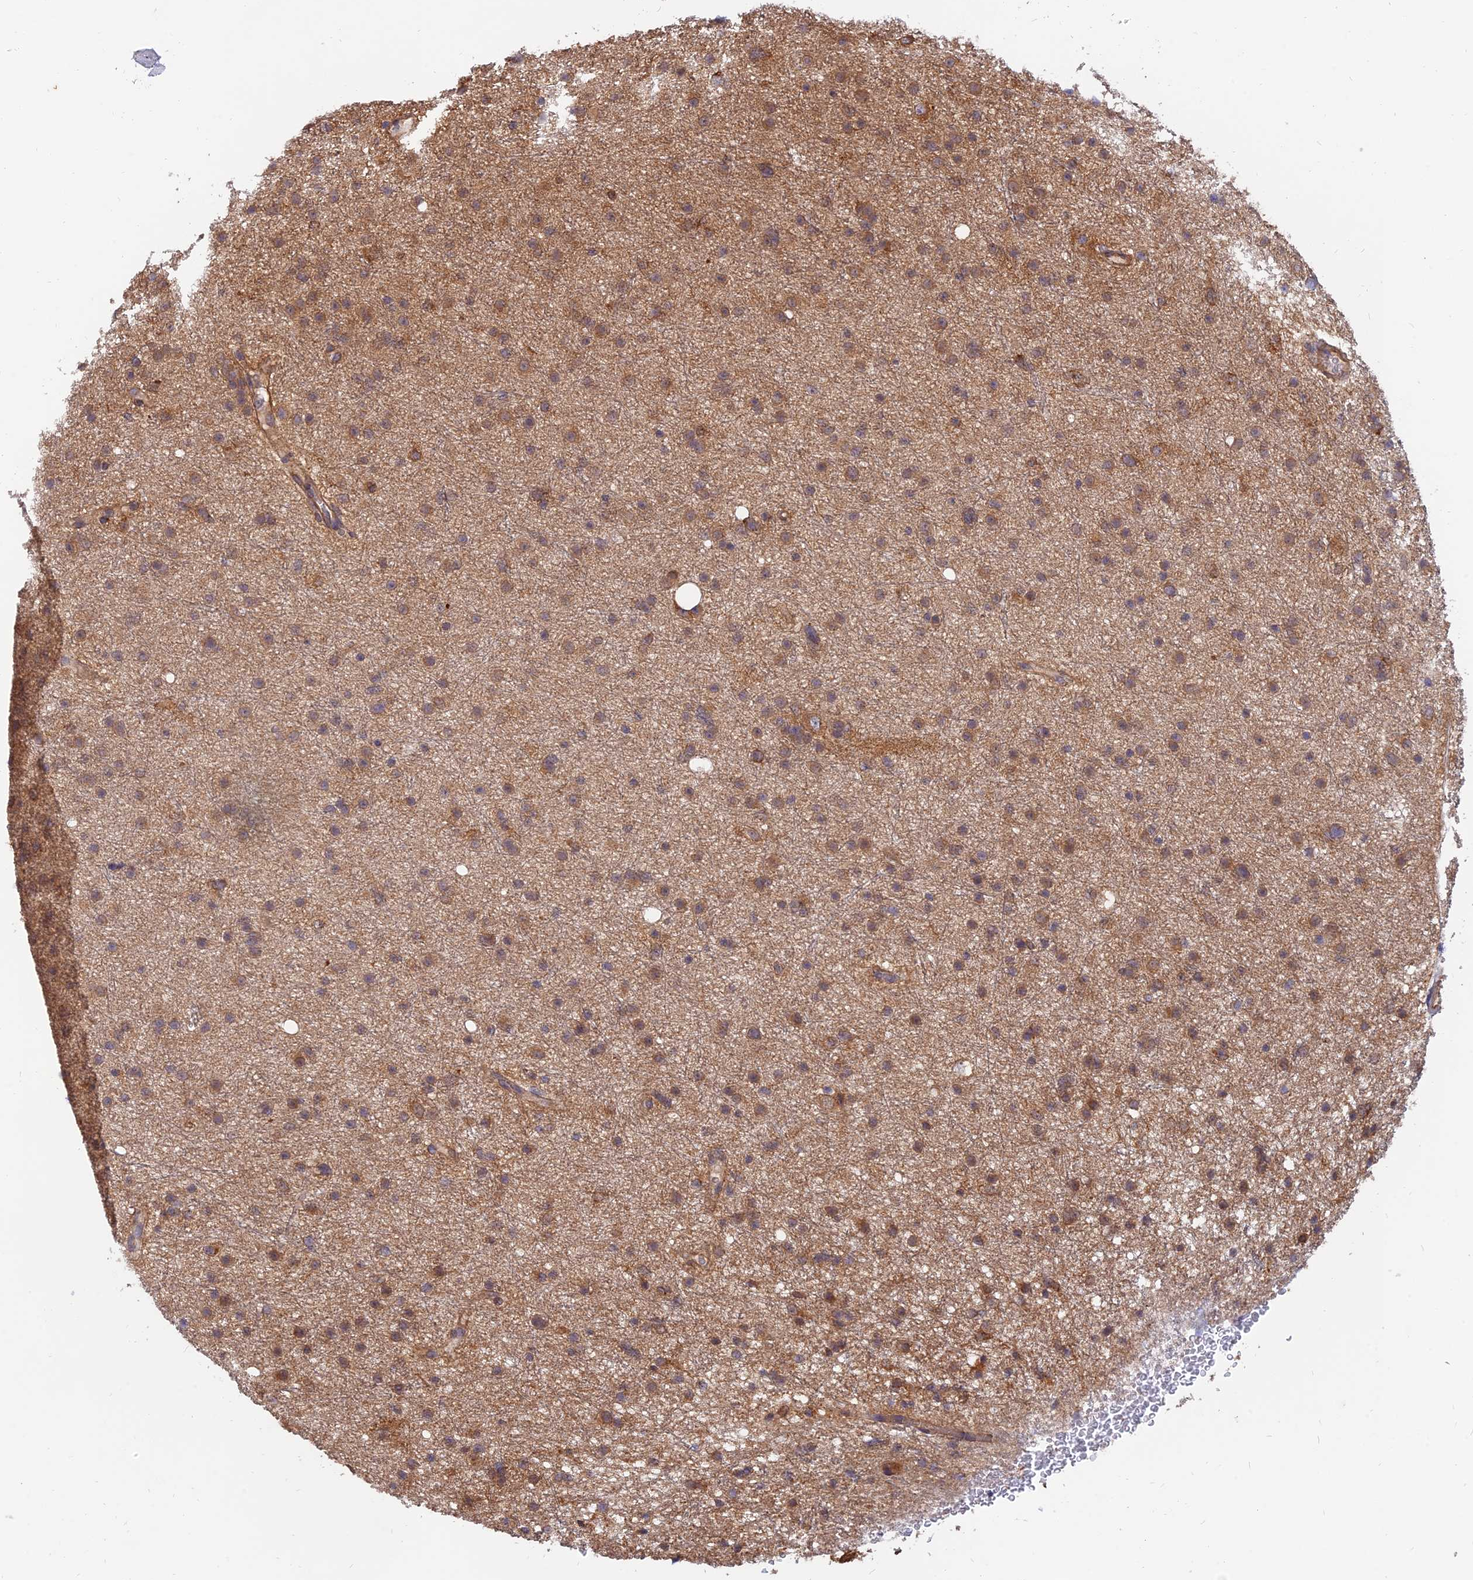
{"staining": {"intensity": "moderate", "quantity": ">75%", "location": "cytoplasmic/membranous"}, "tissue": "glioma", "cell_type": "Tumor cells", "image_type": "cancer", "snomed": [{"axis": "morphology", "description": "Glioma, malignant, Low grade"}, {"axis": "topography", "description": "Cerebral cortex"}], "caption": "Human malignant low-grade glioma stained with a protein marker exhibits moderate staining in tumor cells.", "gene": "WDR41", "patient": {"sex": "female", "age": 39}}